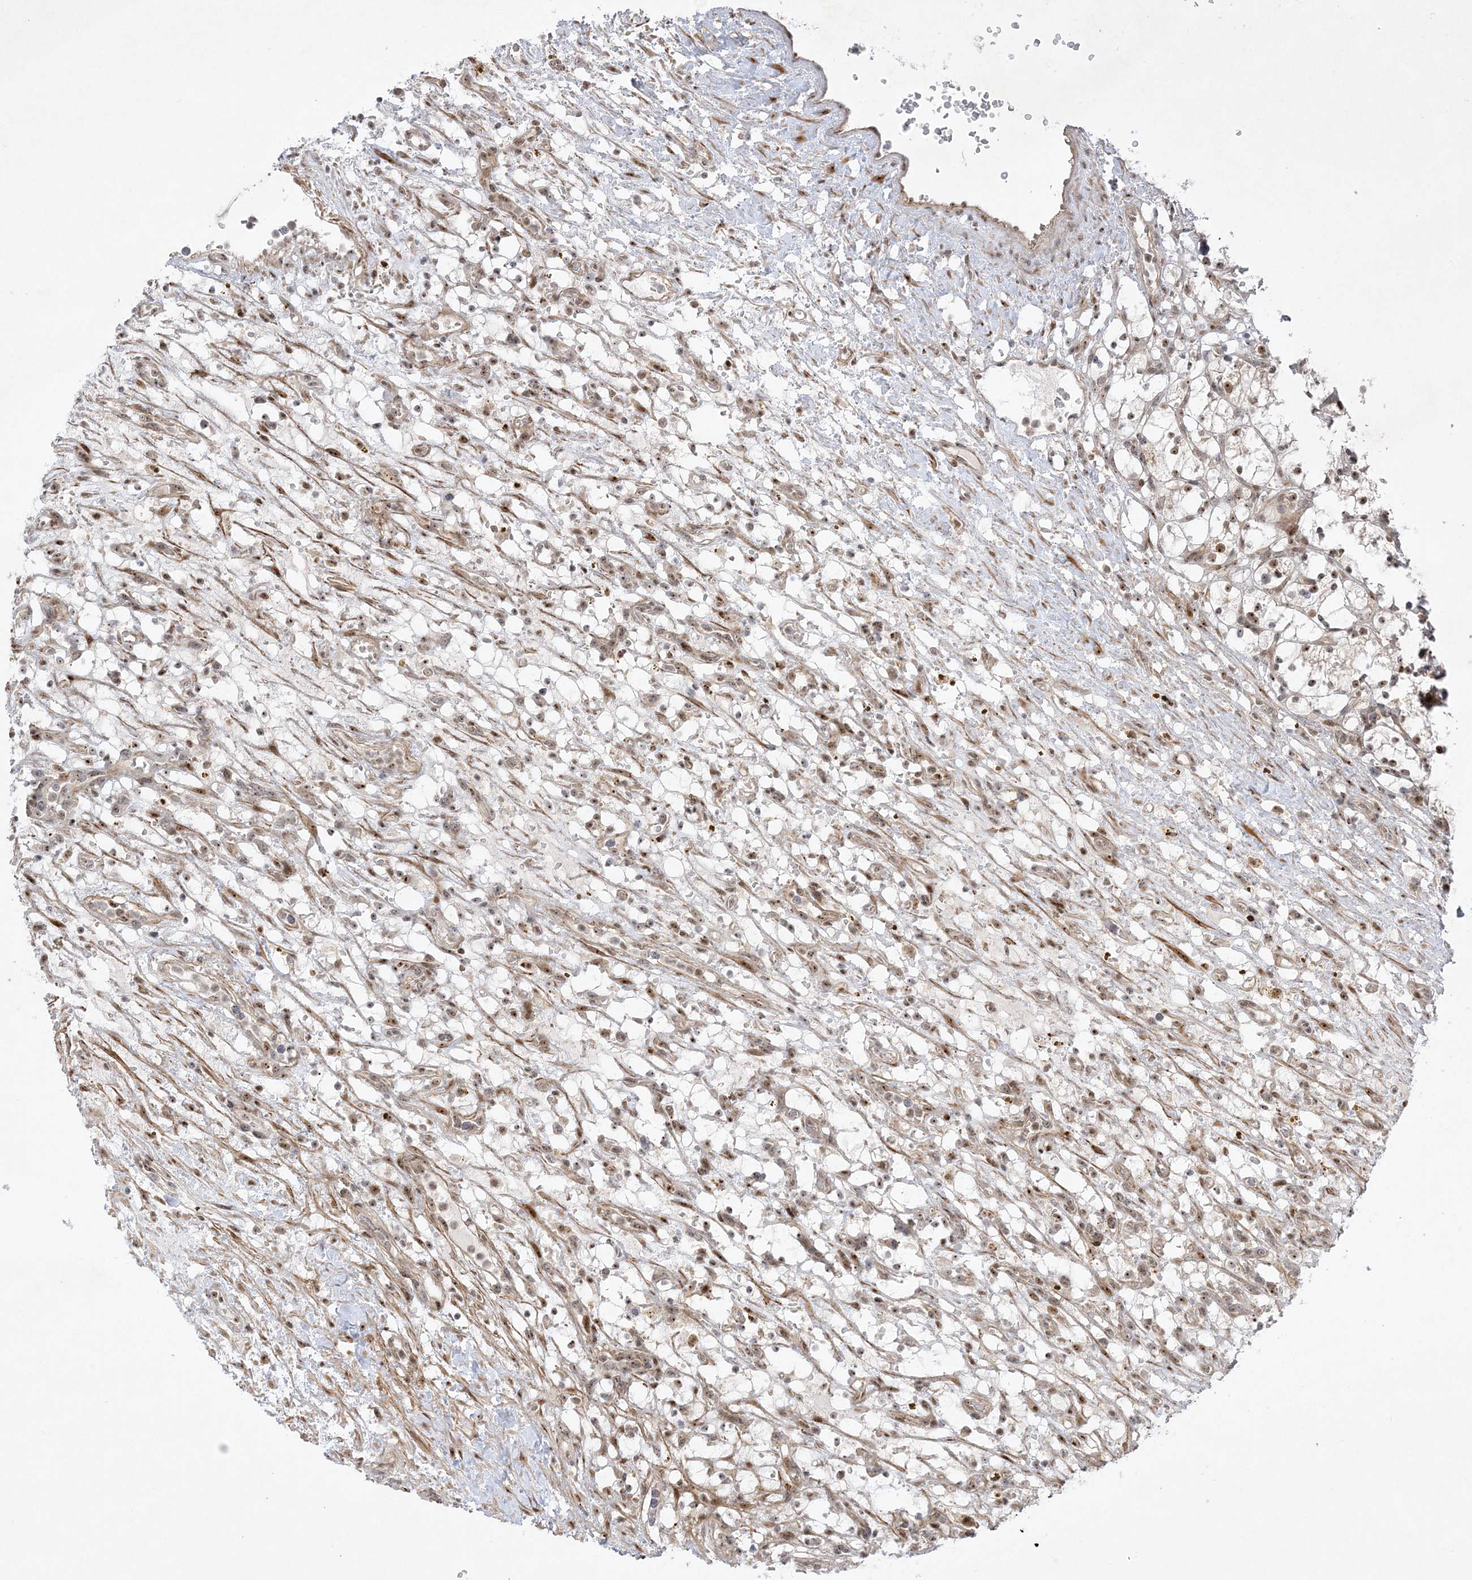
{"staining": {"intensity": "weak", "quantity": "<25%", "location": "nuclear"}, "tissue": "renal cancer", "cell_type": "Tumor cells", "image_type": "cancer", "snomed": [{"axis": "morphology", "description": "Adenocarcinoma, NOS"}, {"axis": "topography", "description": "Kidney"}], "caption": "DAB immunohistochemical staining of human renal adenocarcinoma reveals no significant staining in tumor cells.", "gene": "NPM3", "patient": {"sex": "female", "age": 69}}